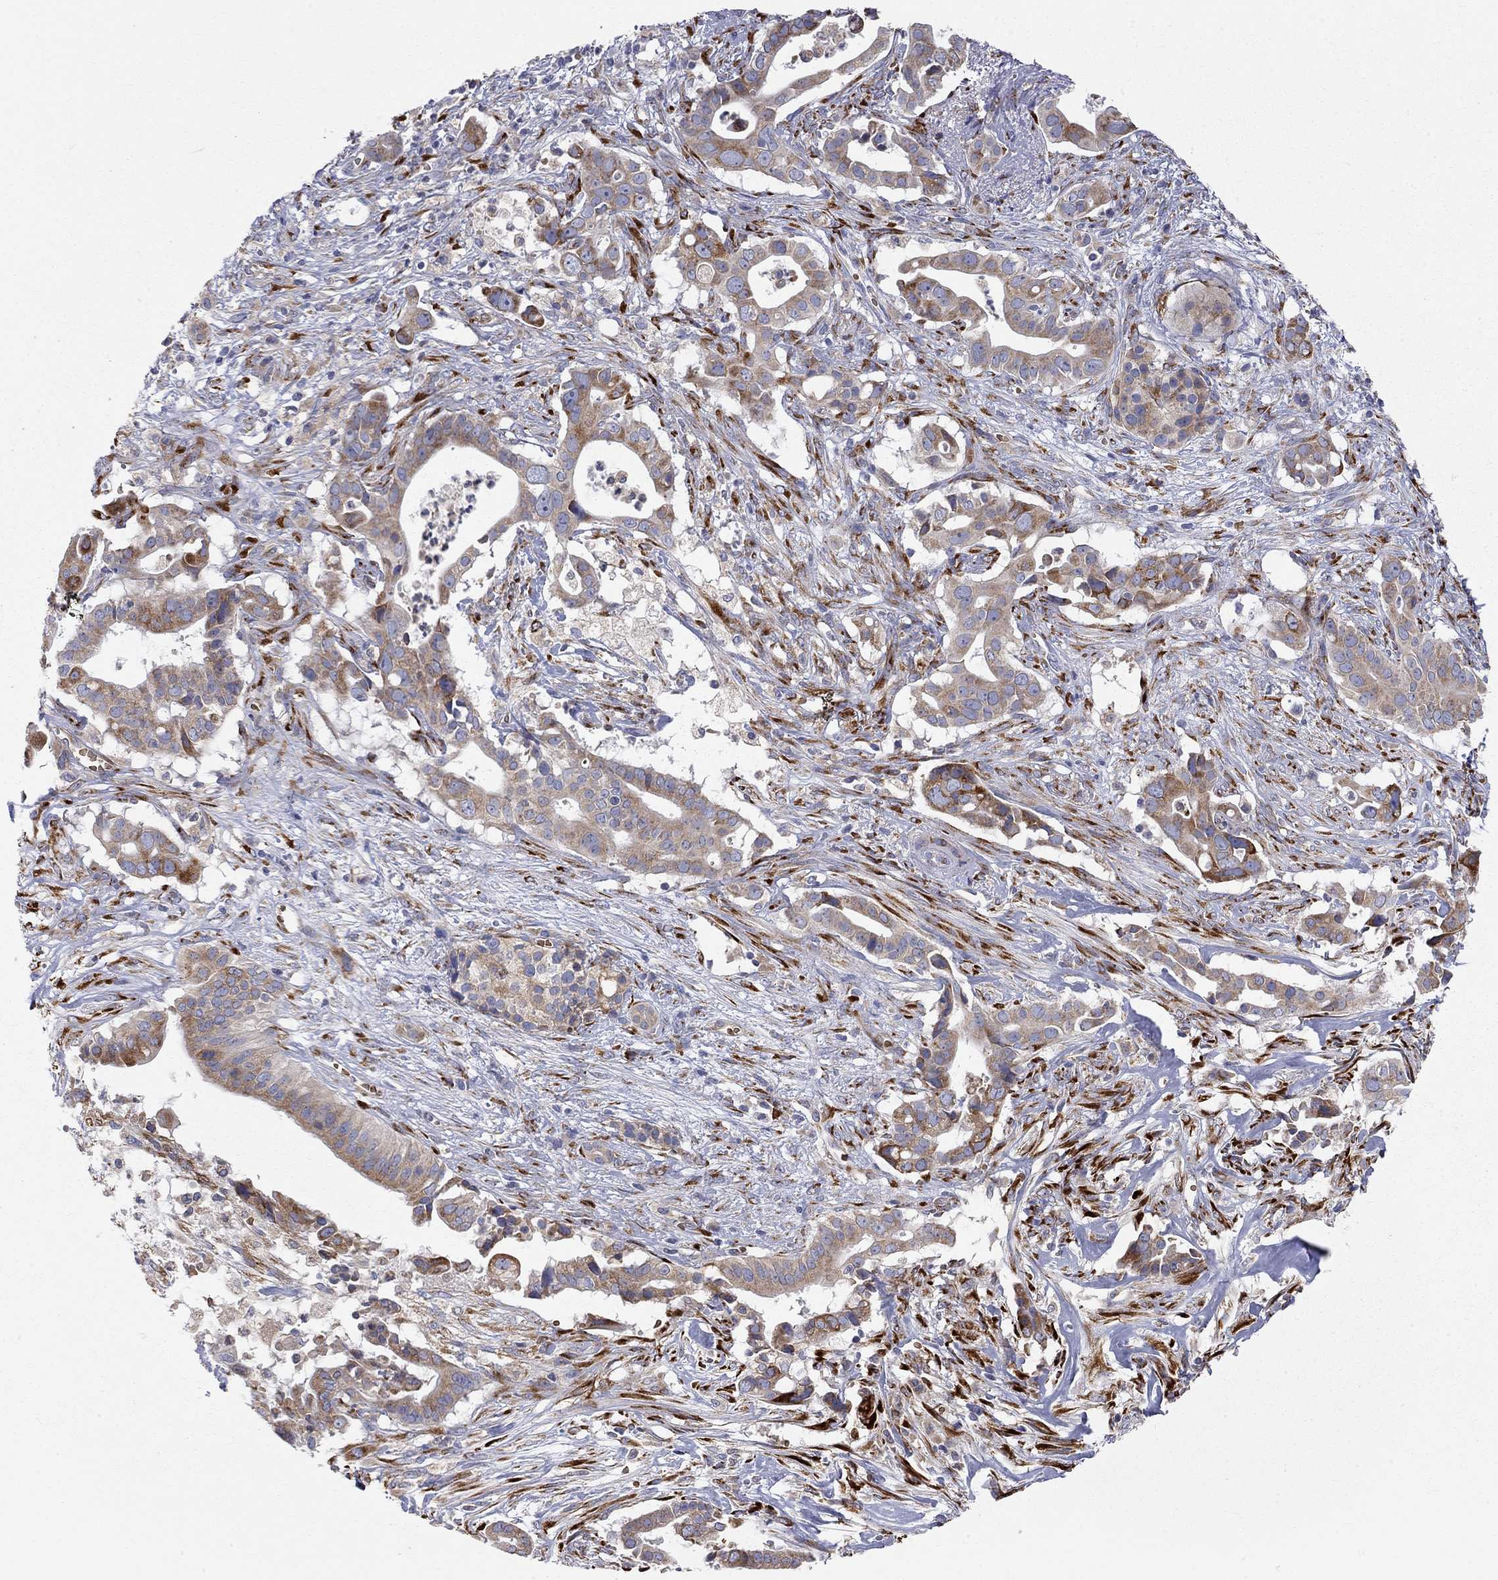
{"staining": {"intensity": "moderate", "quantity": "25%-75%", "location": "cytoplasmic/membranous"}, "tissue": "pancreatic cancer", "cell_type": "Tumor cells", "image_type": "cancer", "snomed": [{"axis": "morphology", "description": "Adenocarcinoma, NOS"}, {"axis": "topography", "description": "Pancreas"}], "caption": "Pancreatic adenocarcinoma was stained to show a protein in brown. There is medium levels of moderate cytoplasmic/membranous expression in approximately 25%-75% of tumor cells.", "gene": "CASTOR1", "patient": {"sex": "male", "age": 61}}